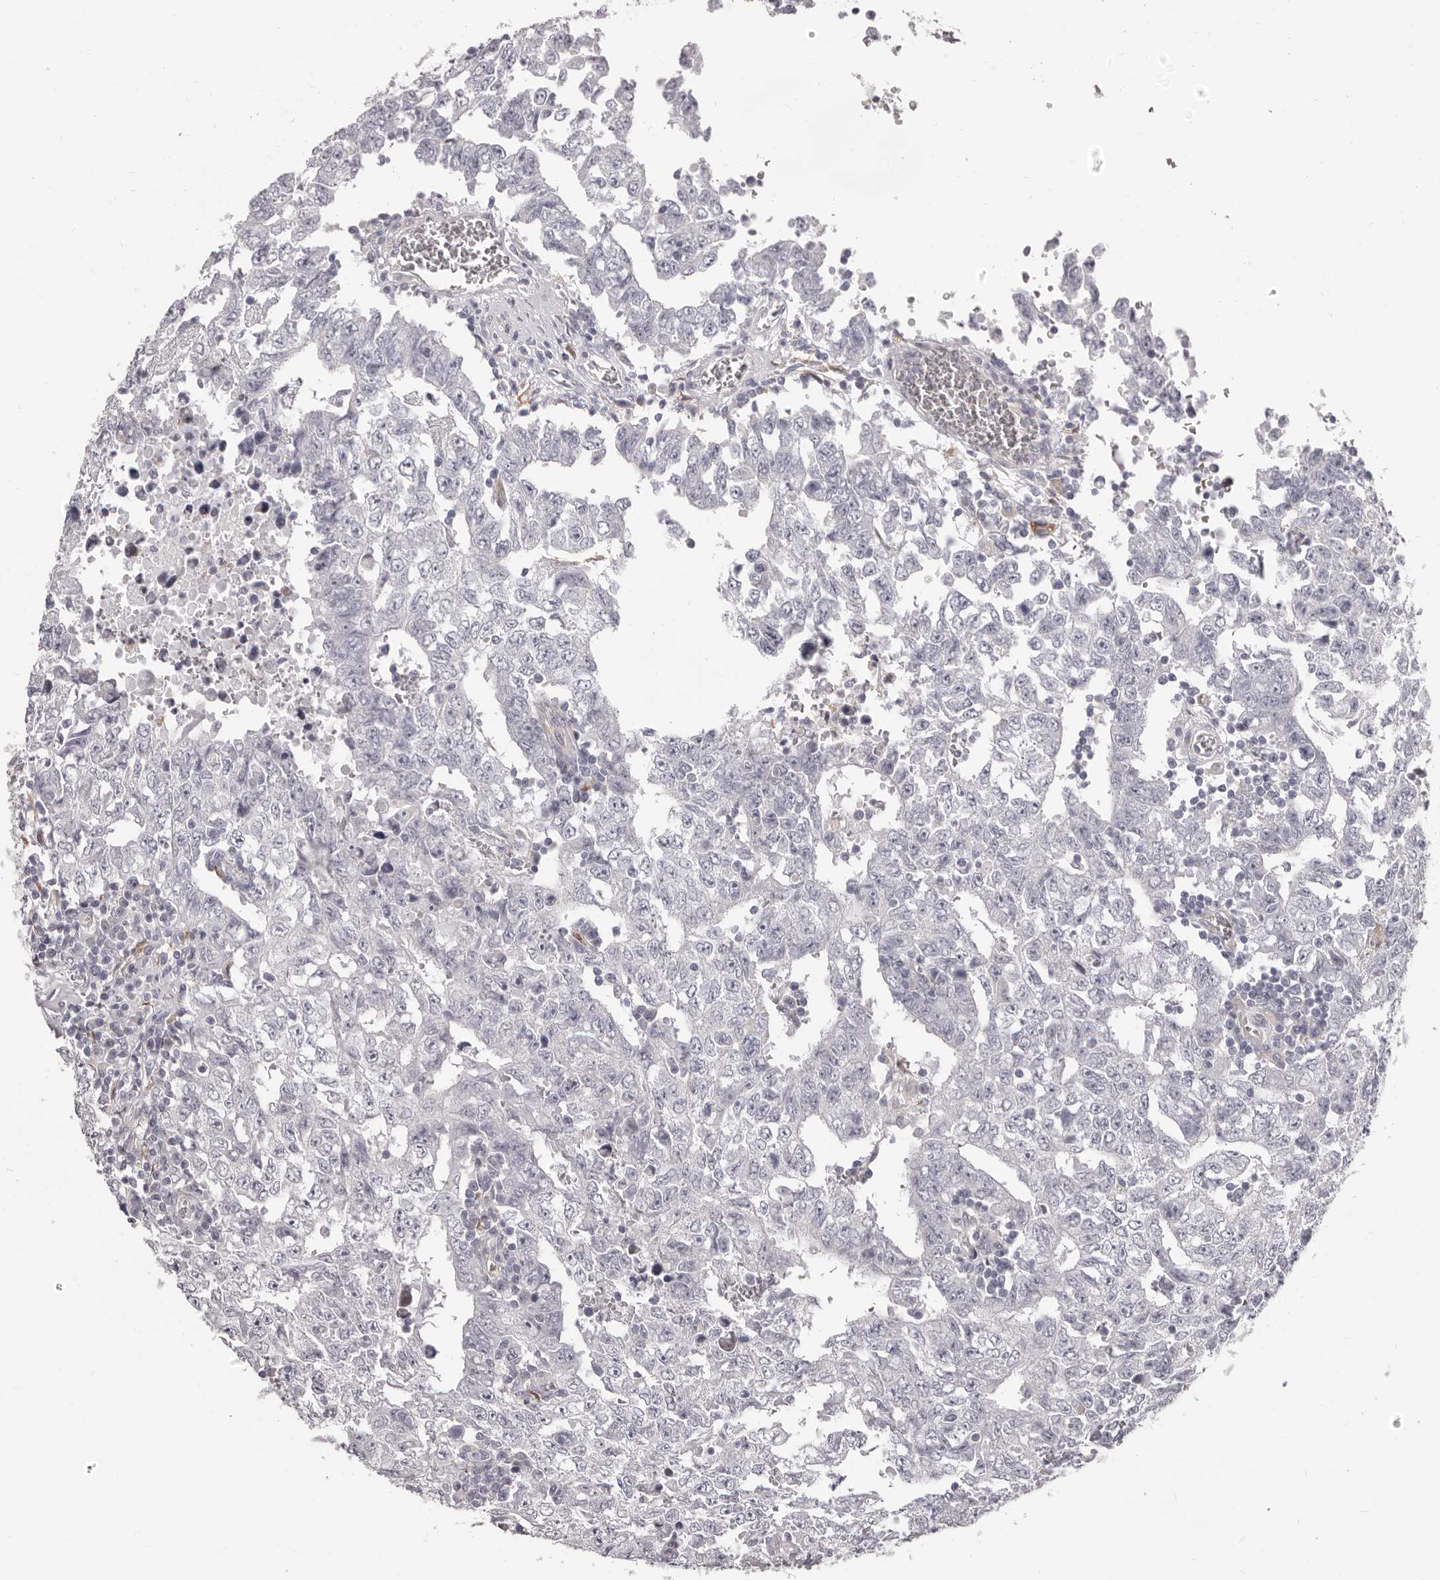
{"staining": {"intensity": "negative", "quantity": "none", "location": "none"}, "tissue": "testis cancer", "cell_type": "Tumor cells", "image_type": "cancer", "snomed": [{"axis": "morphology", "description": "Carcinoma, Embryonal, NOS"}, {"axis": "topography", "description": "Testis"}], "caption": "Tumor cells show no significant protein positivity in testis cancer.", "gene": "OTUD3", "patient": {"sex": "male", "age": 26}}